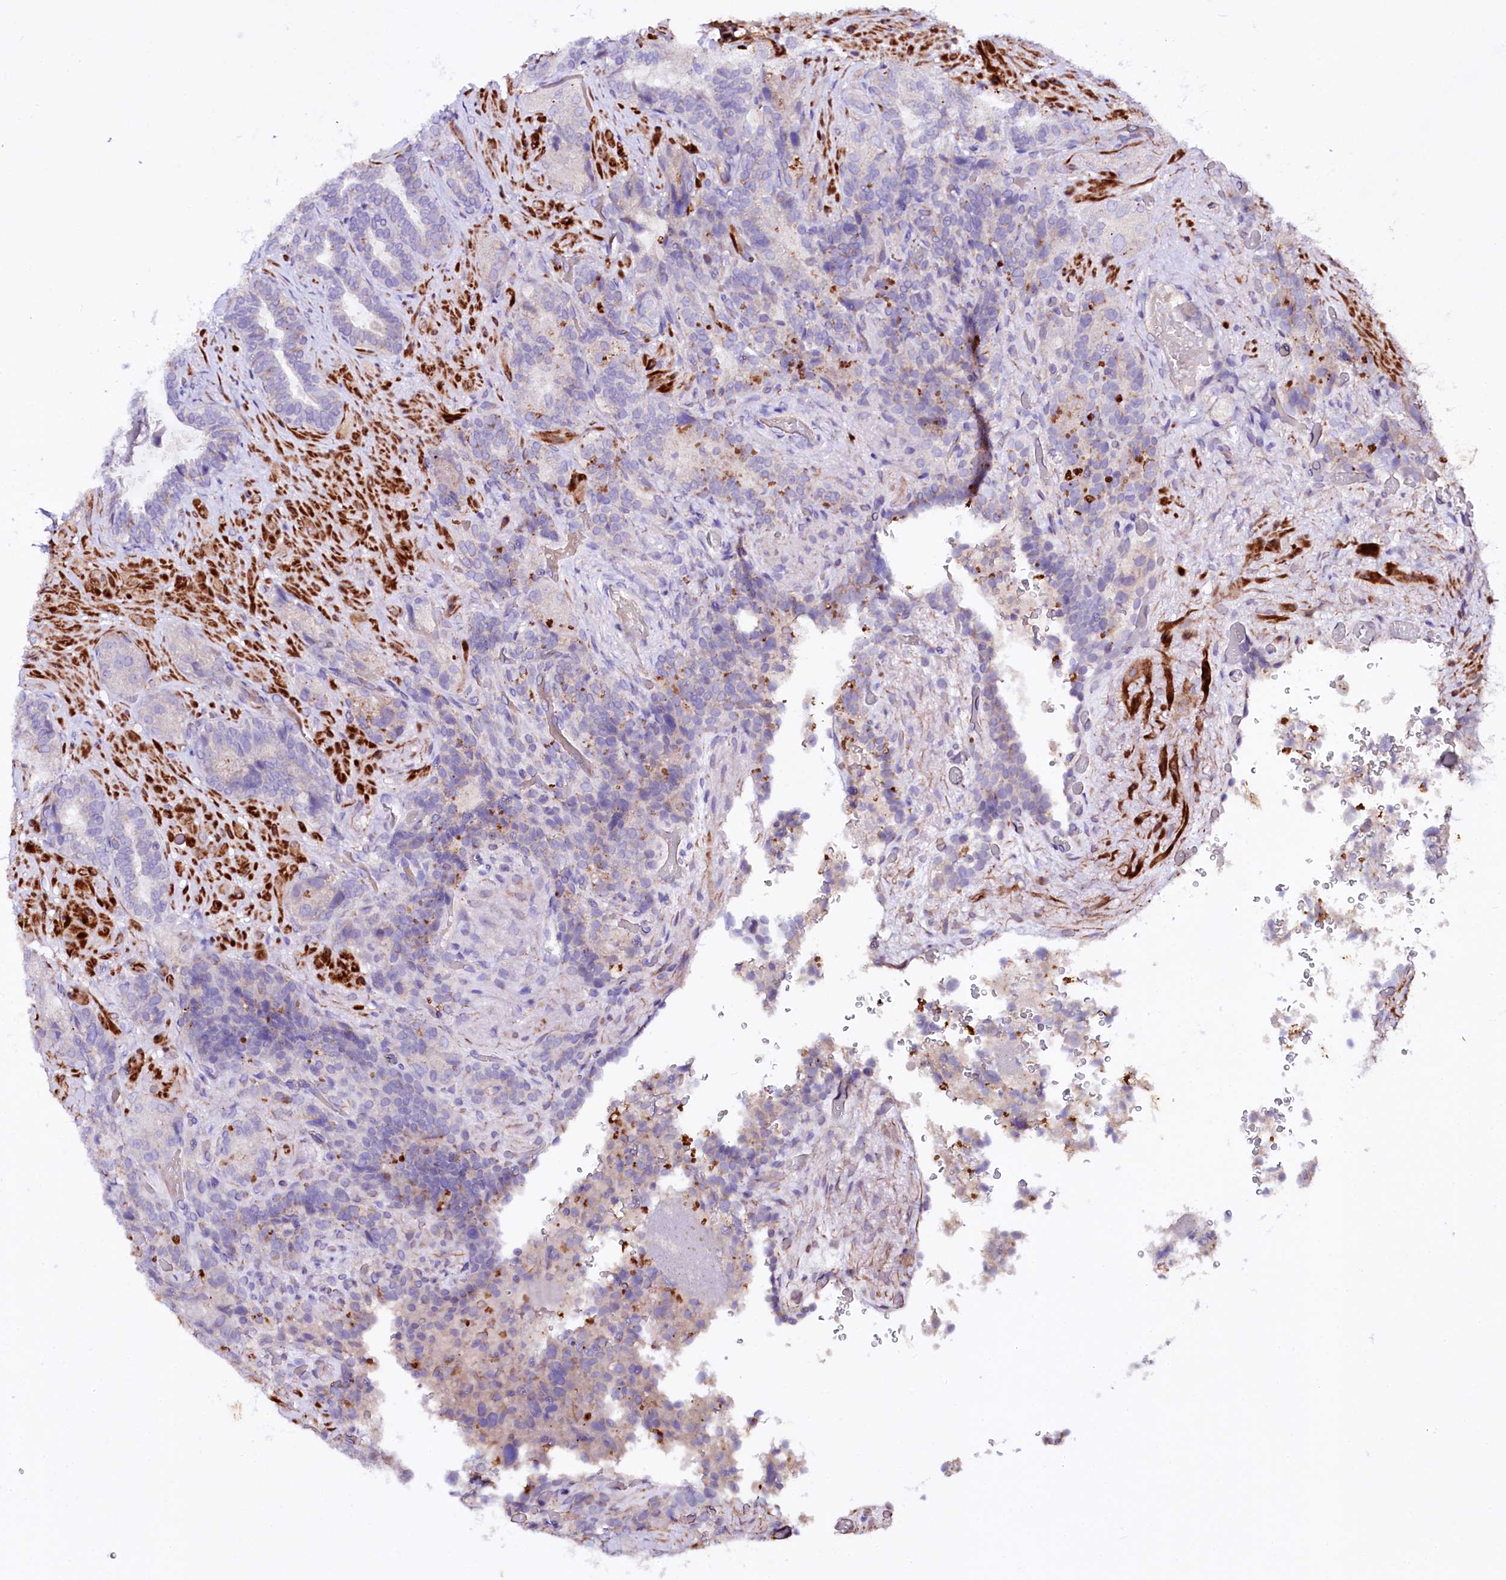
{"staining": {"intensity": "negative", "quantity": "none", "location": "none"}, "tissue": "seminal vesicle", "cell_type": "Glandular cells", "image_type": "normal", "snomed": [{"axis": "morphology", "description": "Normal tissue, NOS"}, {"axis": "topography", "description": "Prostate and seminal vesicle, NOS"}, {"axis": "topography", "description": "Prostate"}, {"axis": "topography", "description": "Seminal veicle"}], "caption": "This is an immunohistochemistry (IHC) image of normal human seminal vesicle. There is no staining in glandular cells.", "gene": "SLC7A1", "patient": {"sex": "male", "age": 67}}